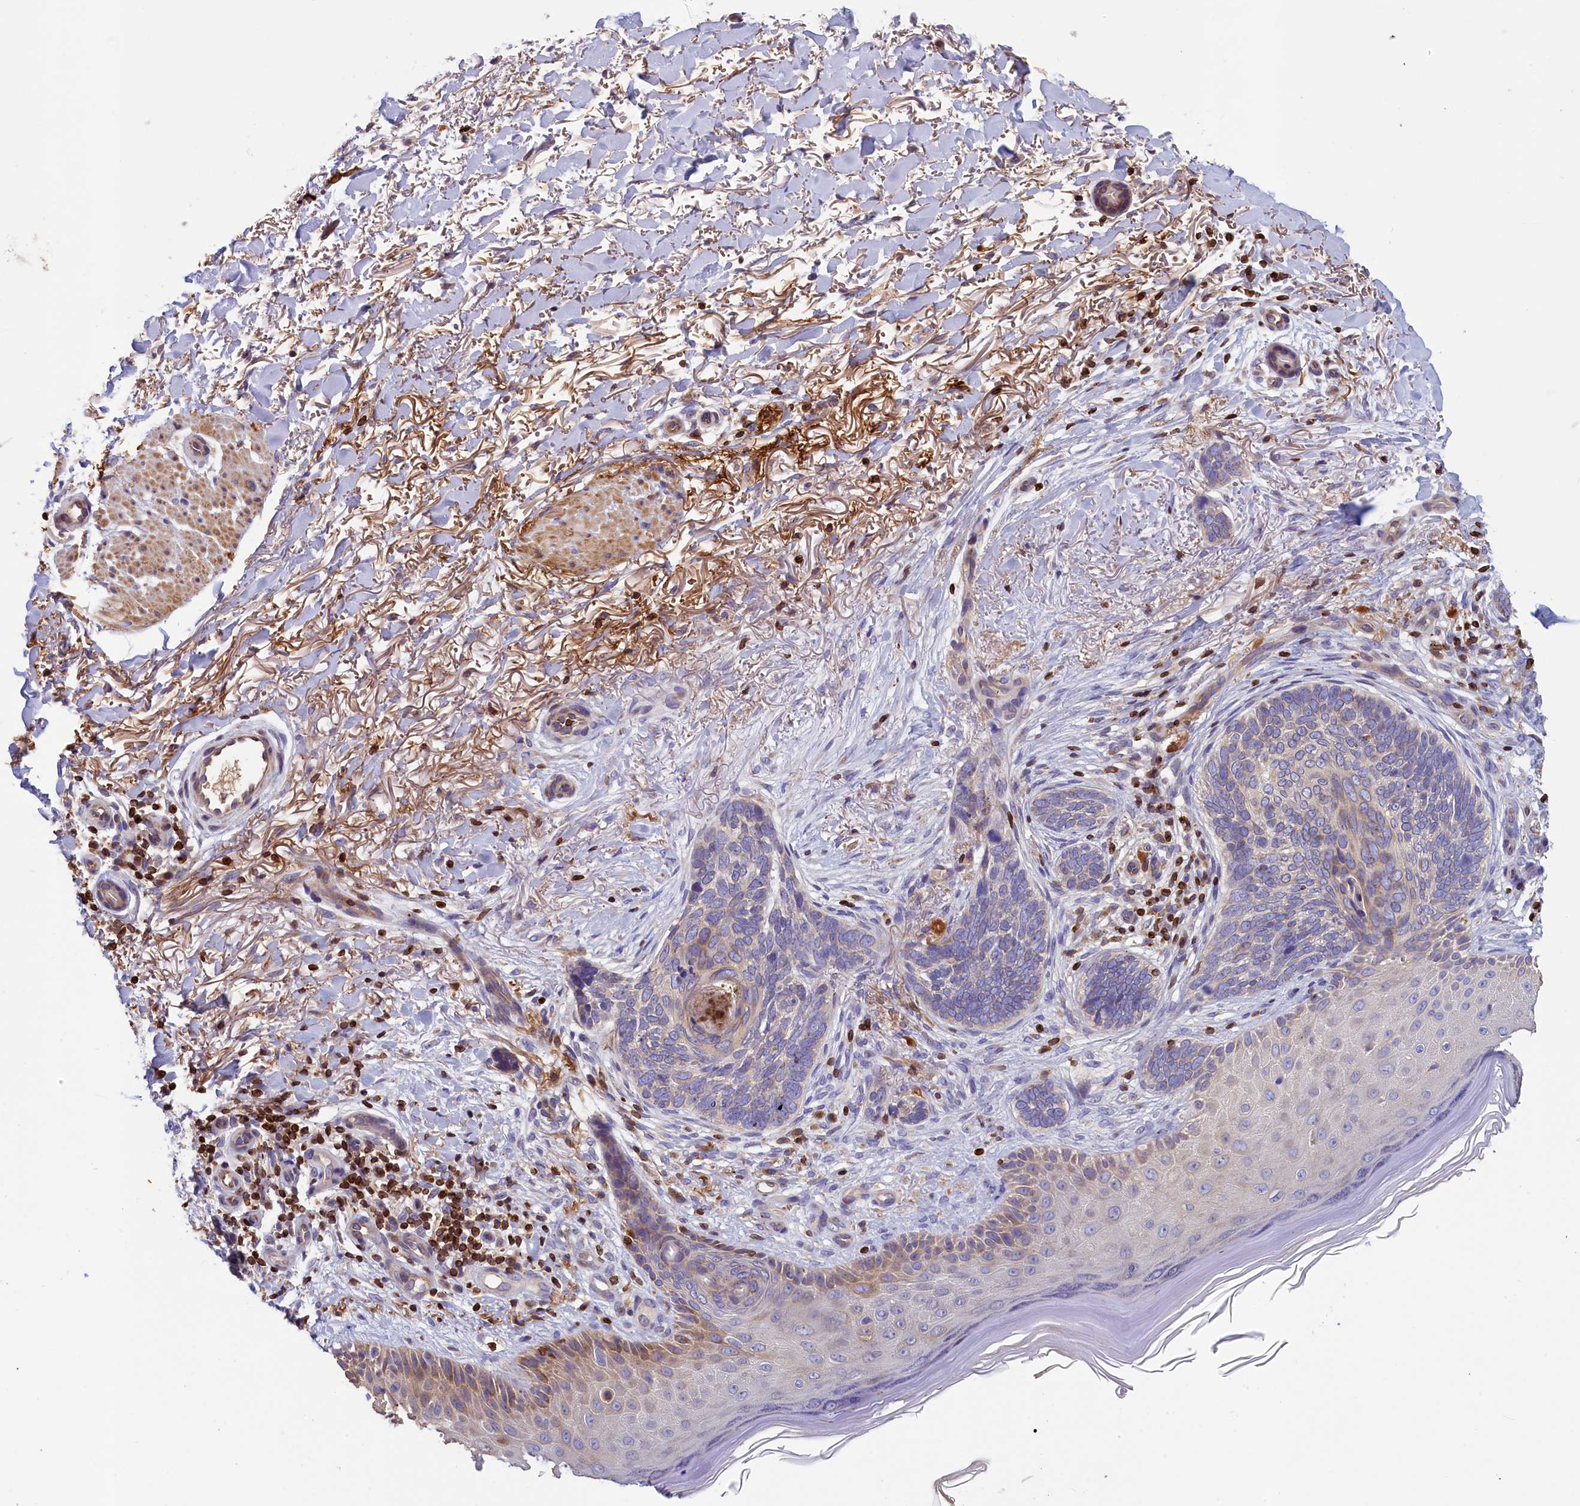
{"staining": {"intensity": "negative", "quantity": "none", "location": "none"}, "tissue": "skin cancer", "cell_type": "Tumor cells", "image_type": "cancer", "snomed": [{"axis": "morphology", "description": "Normal tissue, NOS"}, {"axis": "morphology", "description": "Basal cell carcinoma"}, {"axis": "topography", "description": "Skin"}], "caption": "This is an immunohistochemistry photomicrograph of basal cell carcinoma (skin). There is no expression in tumor cells.", "gene": "TRAF3IP3", "patient": {"sex": "female", "age": 67}}